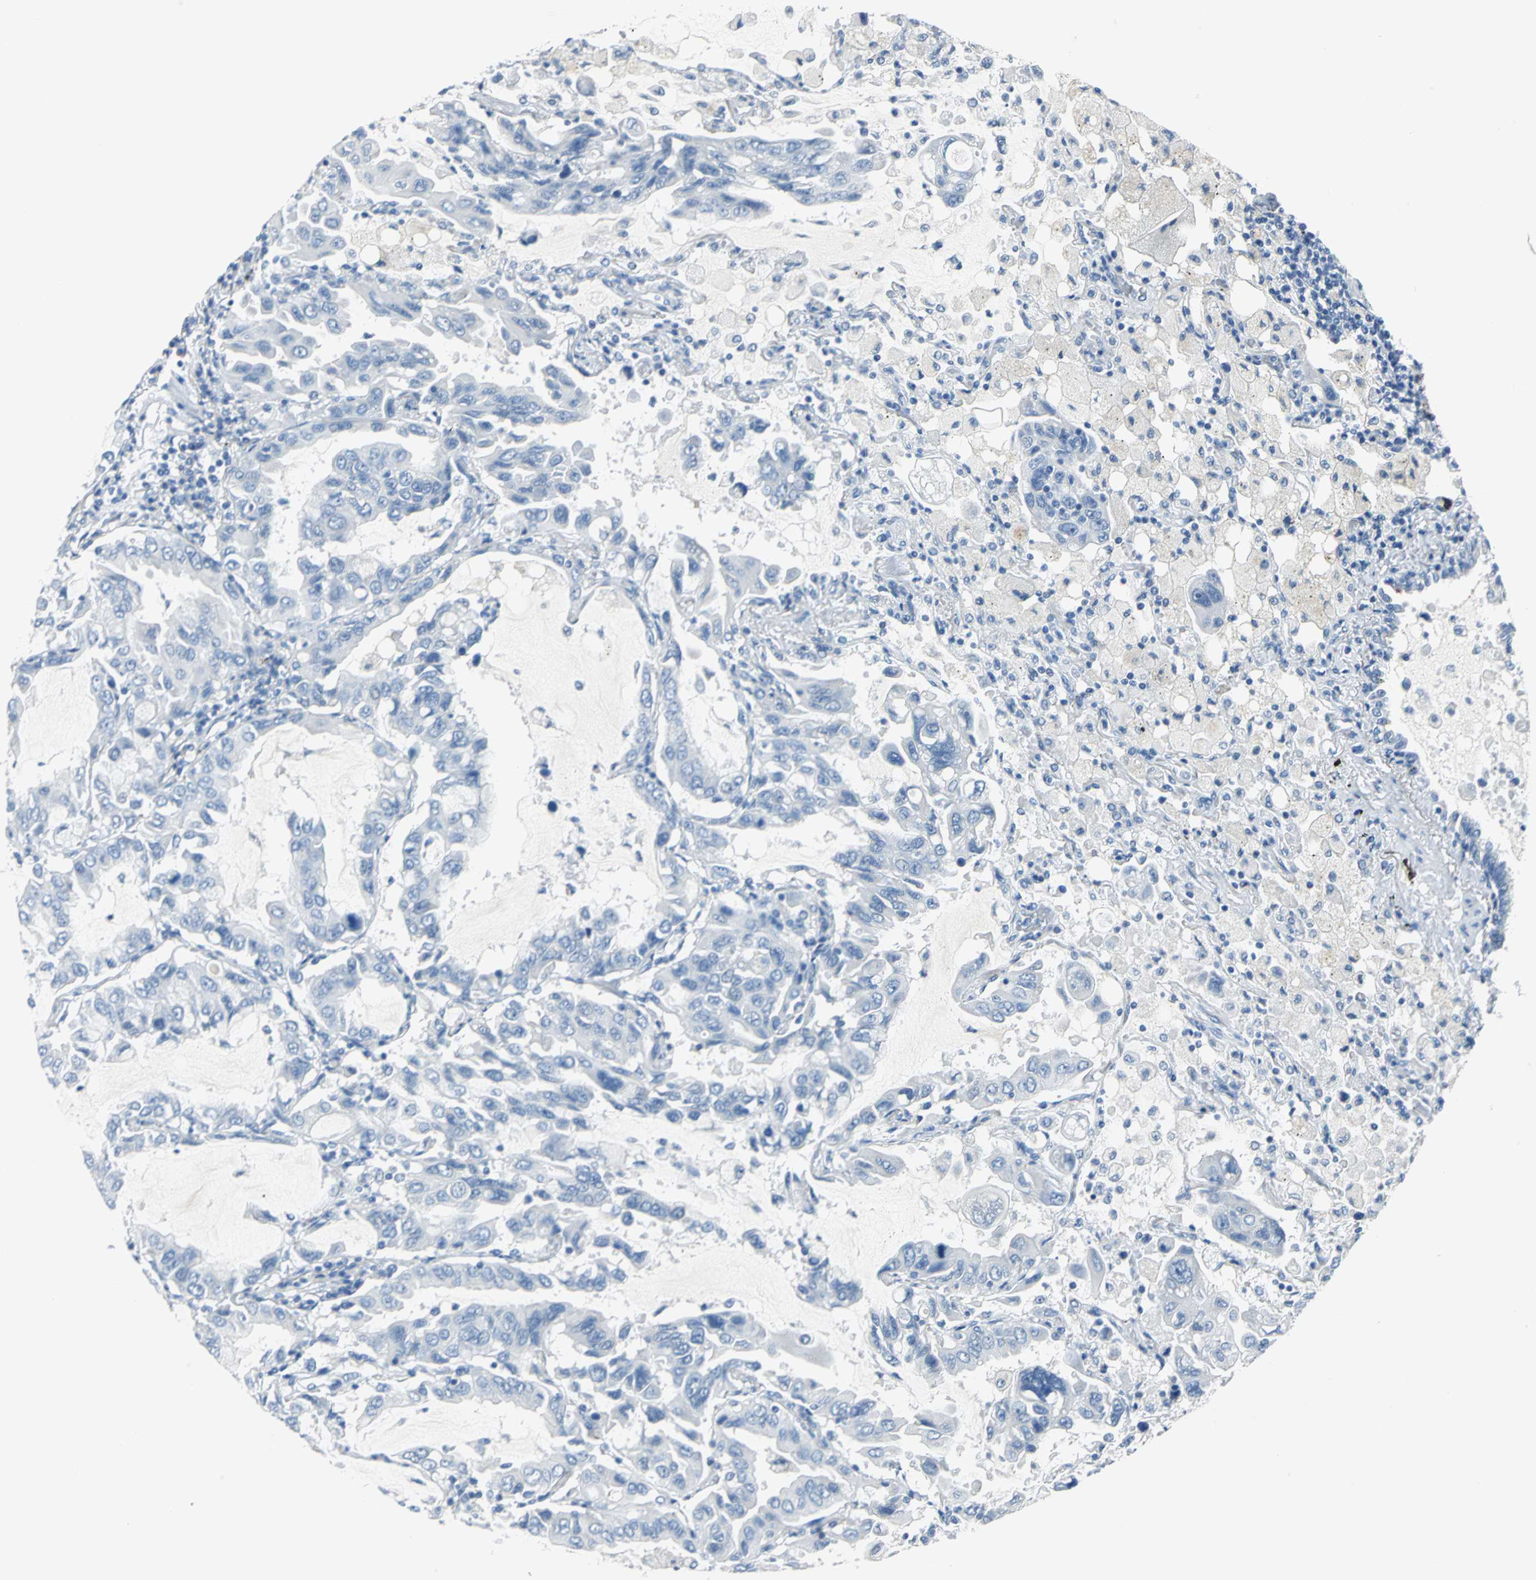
{"staining": {"intensity": "negative", "quantity": "none", "location": "none"}, "tissue": "lung cancer", "cell_type": "Tumor cells", "image_type": "cancer", "snomed": [{"axis": "morphology", "description": "Adenocarcinoma, NOS"}, {"axis": "topography", "description": "Lung"}], "caption": "The photomicrograph demonstrates no significant positivity in tumor cells of lung adenocarcinoma.", "gene": "PKLR", "patient": {"sex": "male", "age": 64}}